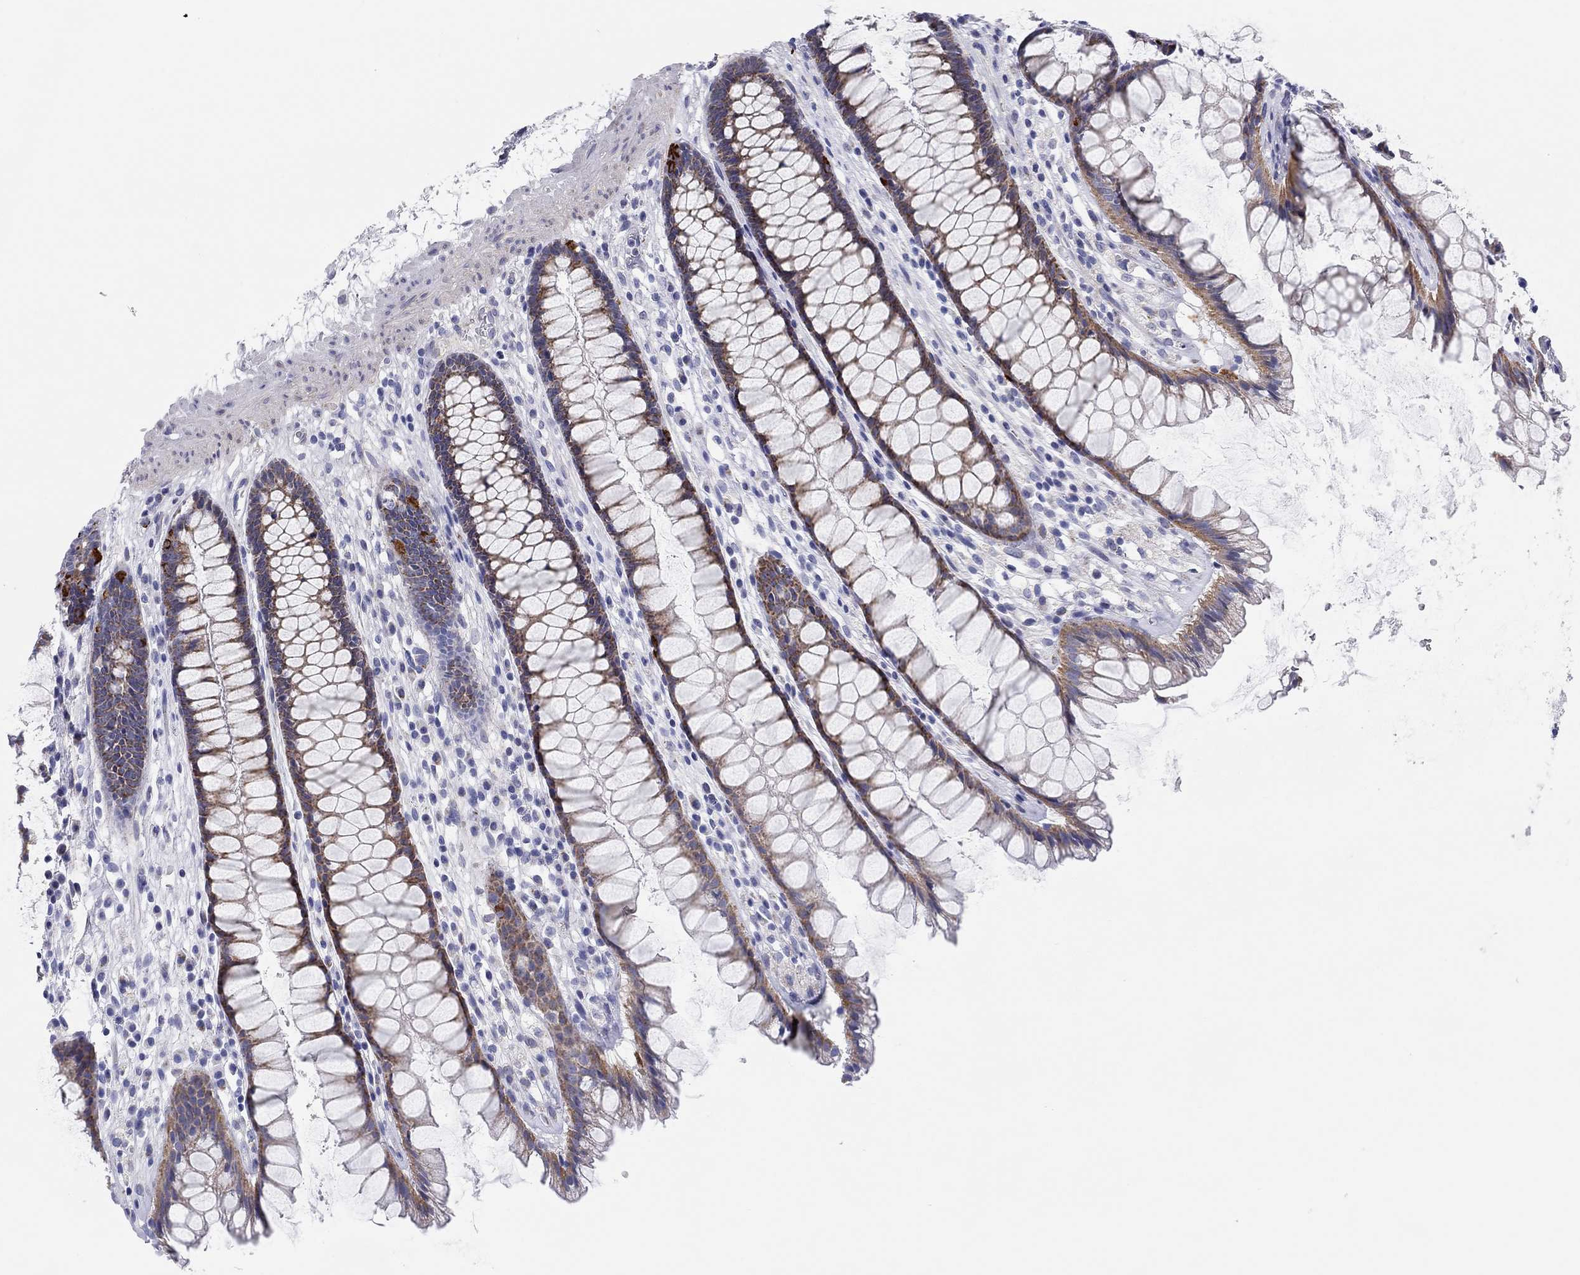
{"staining": {"intensity": "strong", "quantity": "<25%", "location": "cytoplasmic/membranous"}, "tissue": "rectum", "cell_type": "Glandular cells", "image_type": "normal", "snomed": [{"axis": "morphology", "description": "Normal tissue, NOS"}, {"axis": "topography", "description": "Rectum"}], "caption": "About <25% of glandular cells in unremarkable rectum exhibit strong cytoplasmic/membranous protein positivity as visualized by brown immunohistochemical staining.", "gene": "CHI3L2", "patient": {"sex": "male", "age": 72}}